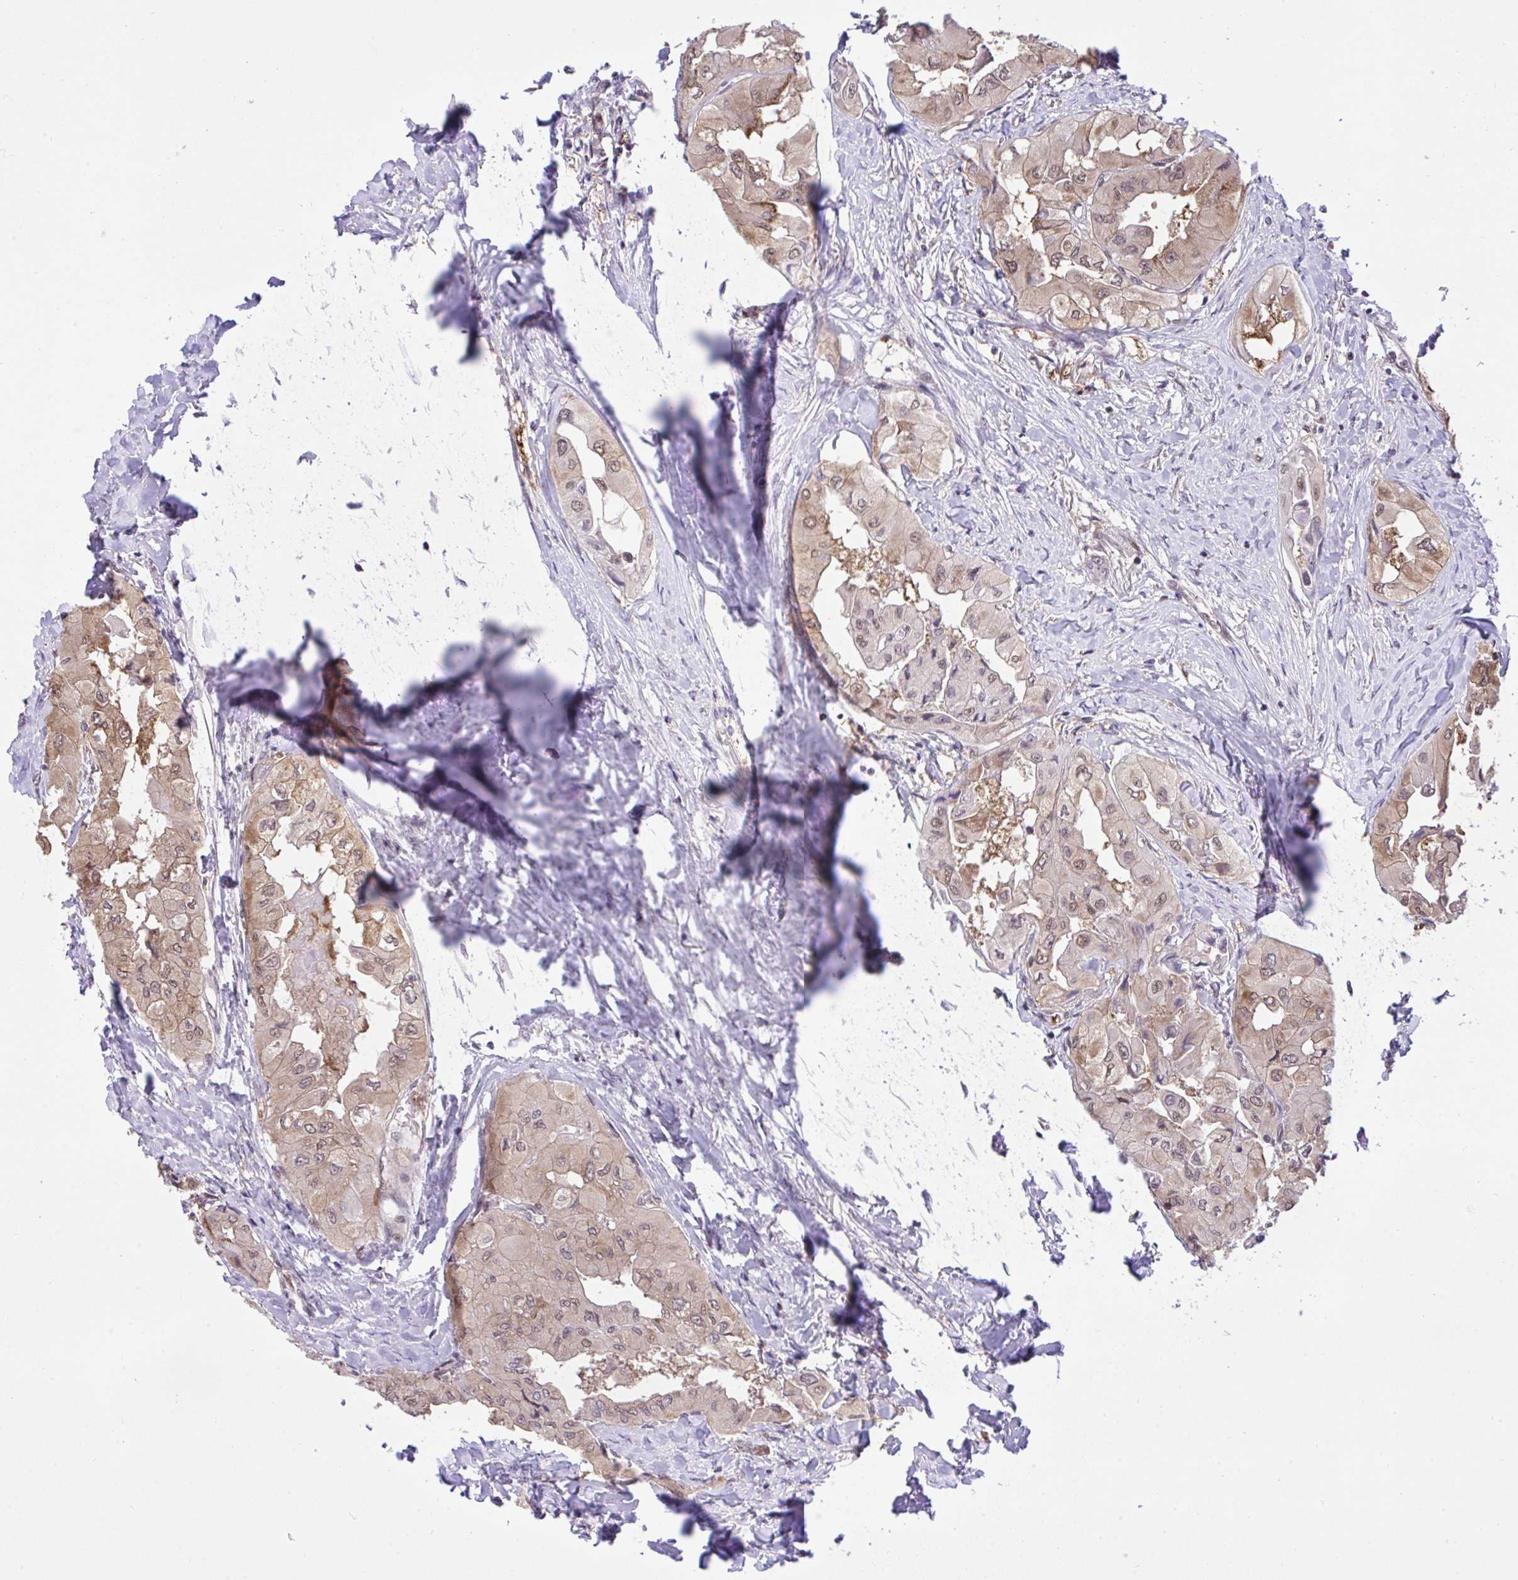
{"staining": {"intensity": "weak", "quantity": ">75%", "location": "cytoplasmic/membranous,nuclear"}, "tissue": "thyroid cancer", "cell_type": "Tumor cells", "image_type": "cancer", "snomed": [{"axis": "morphology", "description": "Normal tissue, NOS"}, {"axis": "morphology", "description": "Papillary adenocarcinoma, NOS"}, {"axis": "topography", "description": "Thyroid gland"}], "caption": "A high-resolution histopathology image shows immunohistochemistry staining of thyroid cancer, which shows weak cytoplasmic/membranous and nuclear expression in approximately >75% of tumor cells. (DAB (3,3'-diaminobenzidine) IHC, brown staining for protein, blue staining for nuclei).", "gene": "GLIS3", "patient": {"sex": "female", "age": 59}}